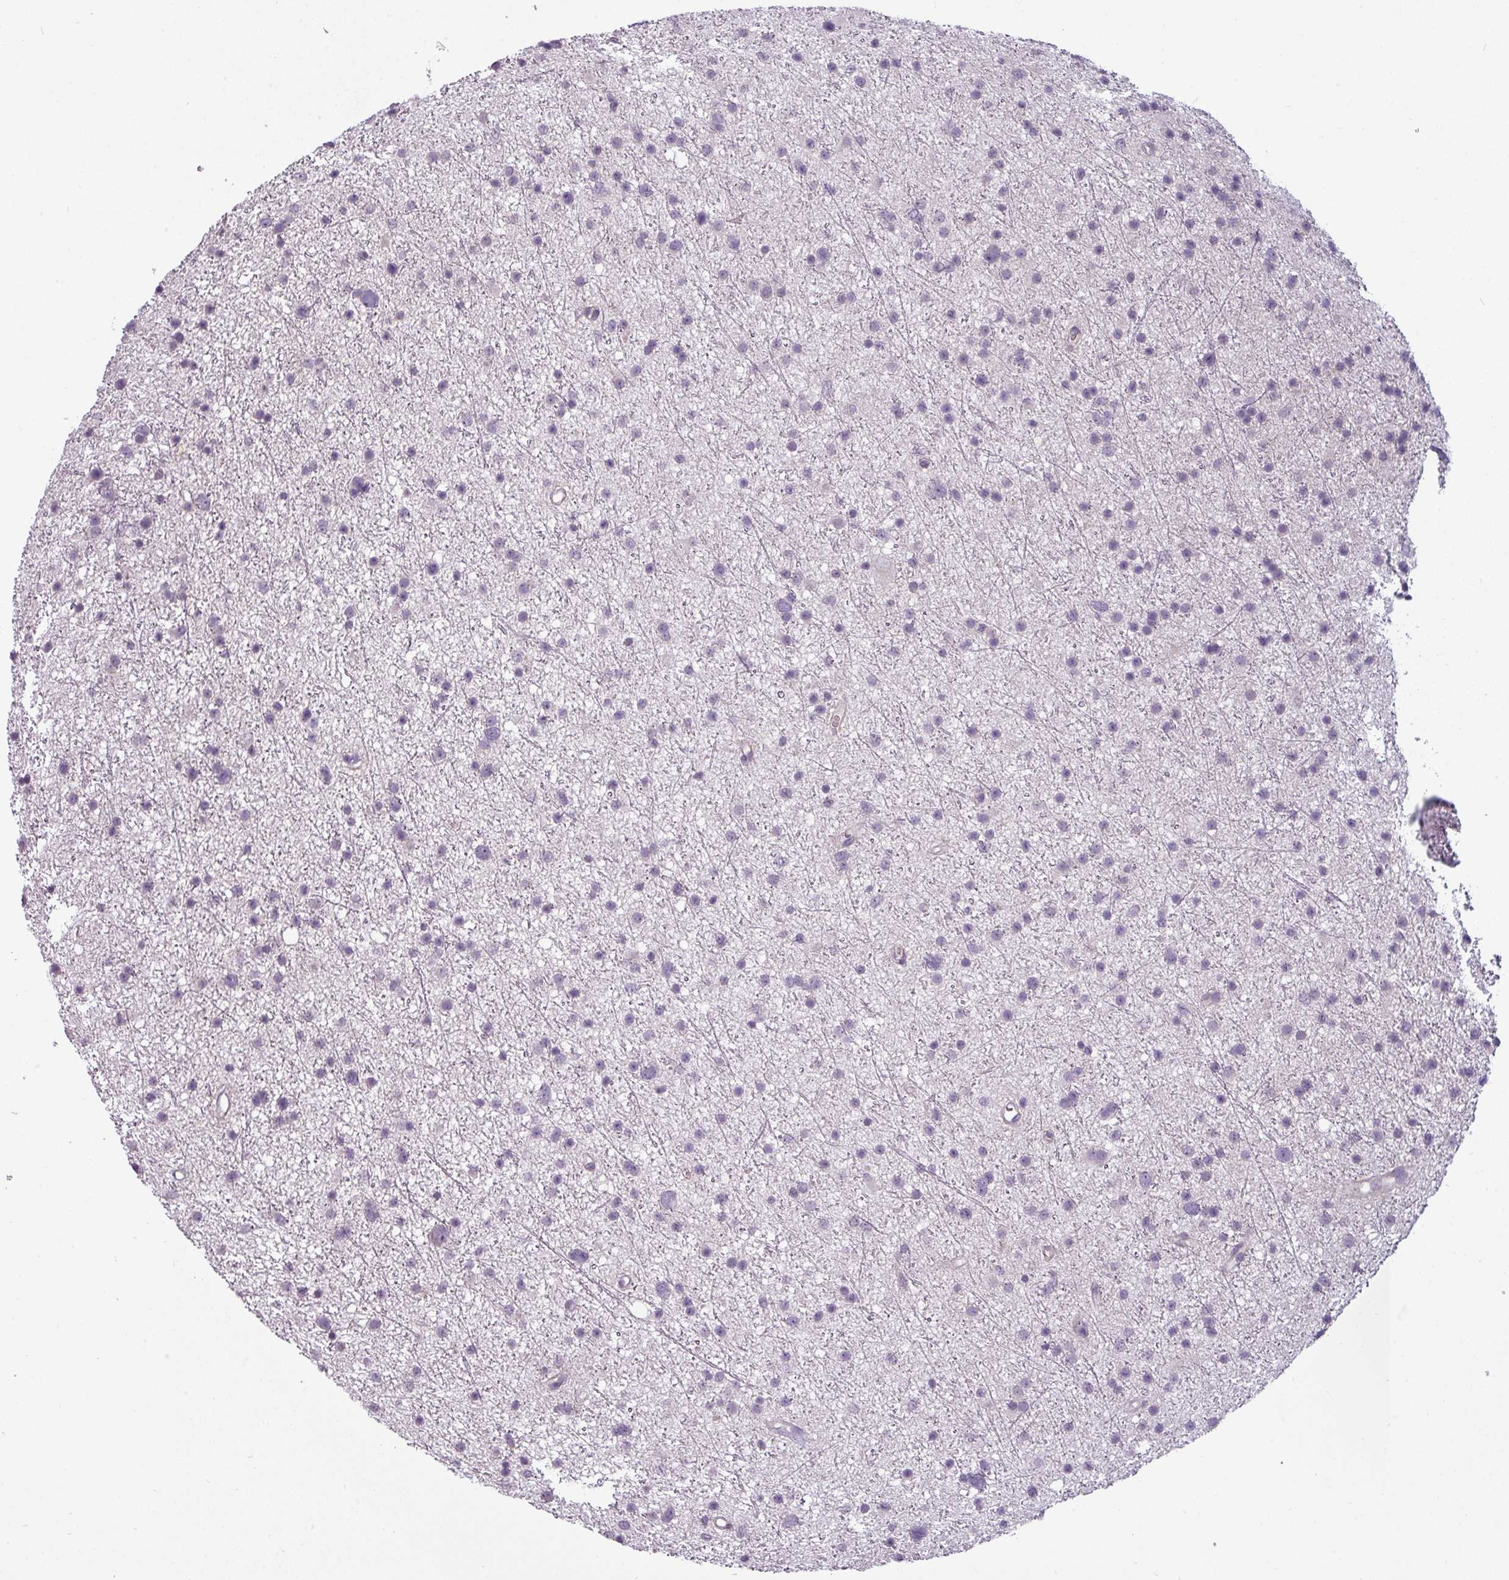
{"staining": {"intensity": "negative", "quantity": "none", "location": "none"}, "tissue": "glioma", "cell_type": "Tumor cells", "image_type": "cancer", "snomed": [{"axis": "morphology", "description": "Glioma, malignant, Low grade"}, {"axis": "topography", "description": "Cerebral cortex"}], "caption": "Immunohistochemical staining of human malignant glioma (low-grade) shows no significant expression in tumor cells.", "gene": "SLC26A9", "patient": {"sex": "female", "age": 39}}